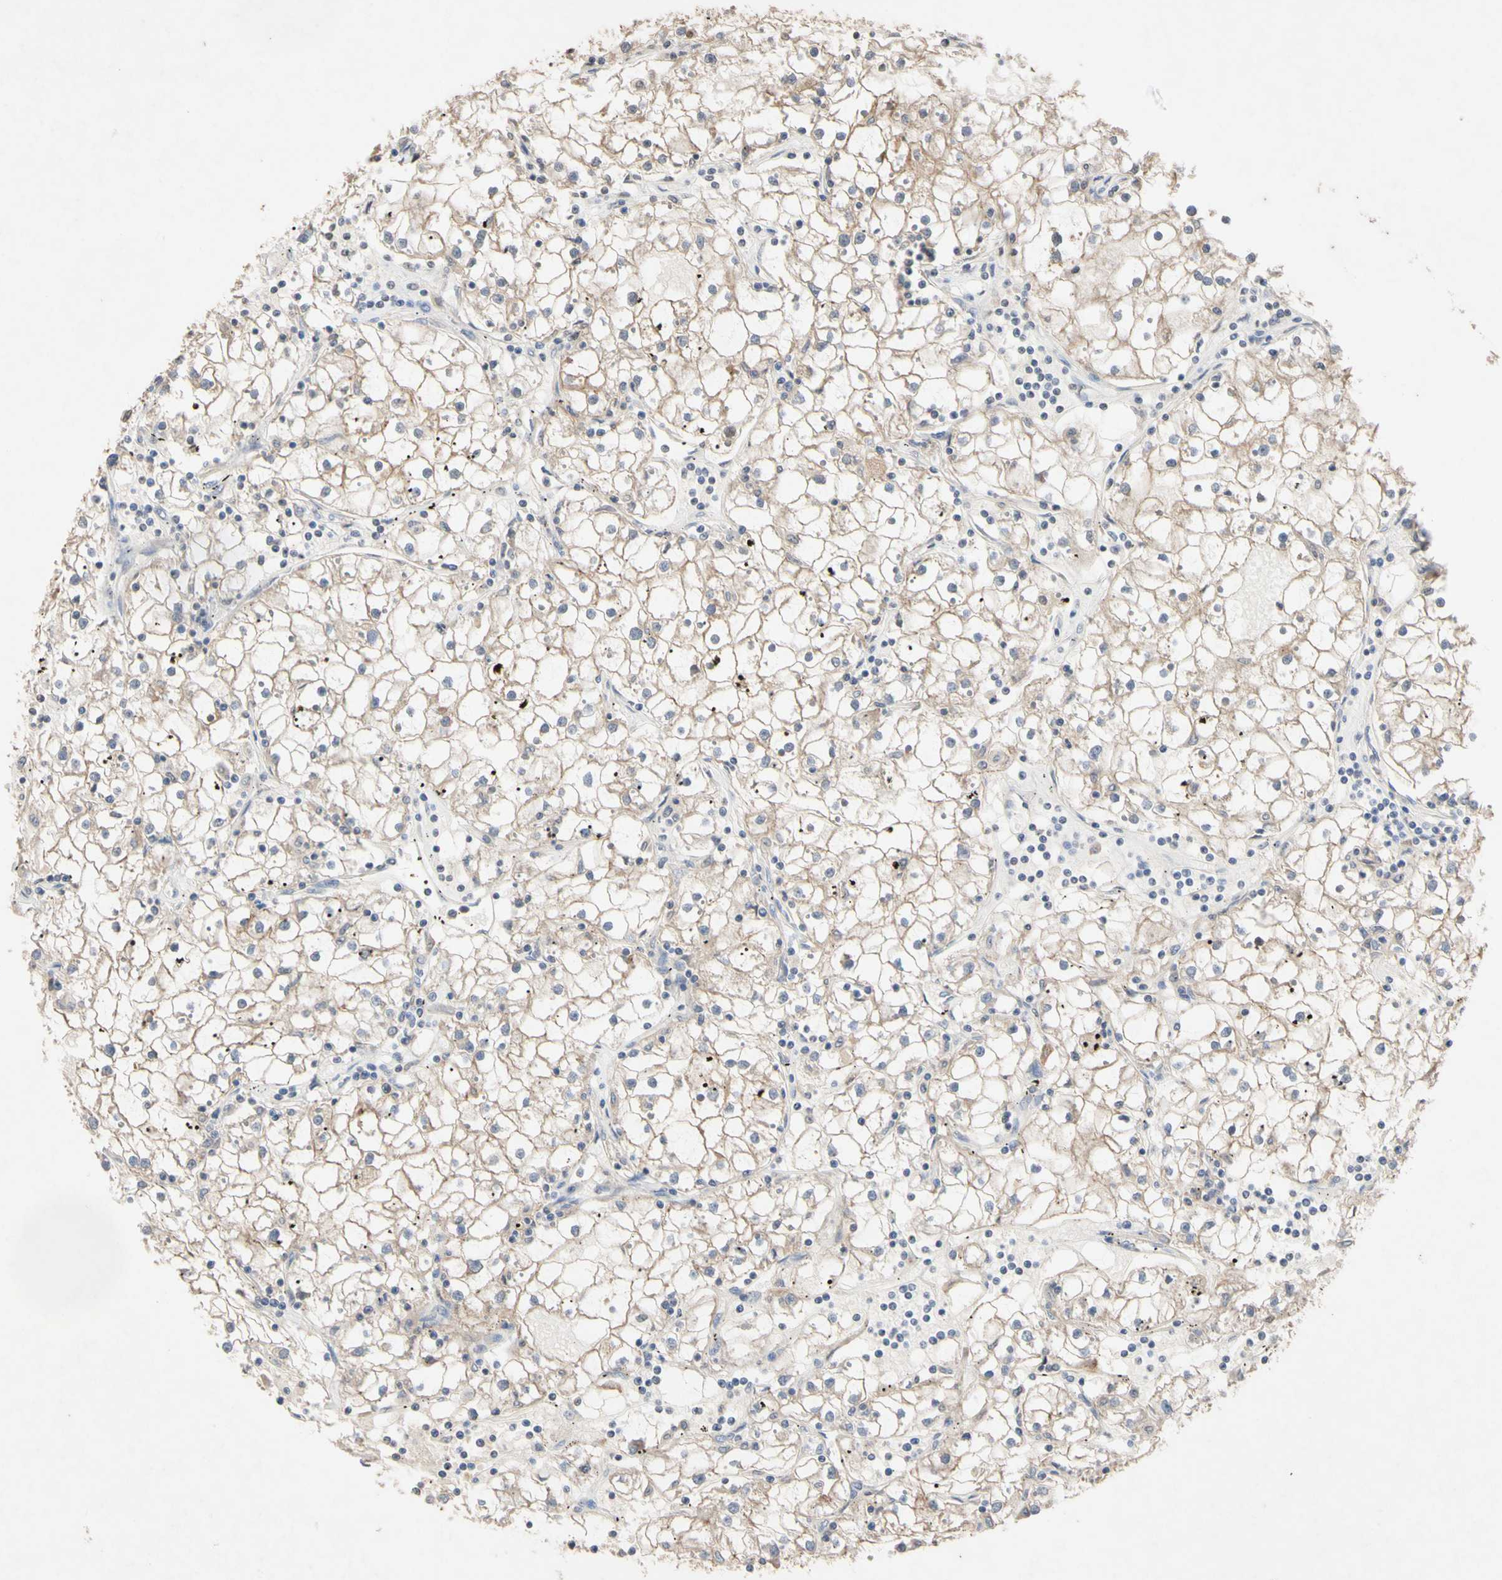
{"staining": {"intensity": "weak", "quantity": ">75%", "location": "cytoplasmic/membranous"}, "tissue": "renal cancer", "cell_type": "Tumor cells", "image_type": "cancer", "snomed": [{"axis": "morphology", "description": "Adenocarcinoma, NOS"}, {"axis": "topography", "description": "Kidney"}], "caption": "A brown stain labels weak cytoplasmic/membranous expression of a protein in renal cancer tumor cells.", "gene": "NECTIN3", "patient": {"sex": "male", "age": 56}}